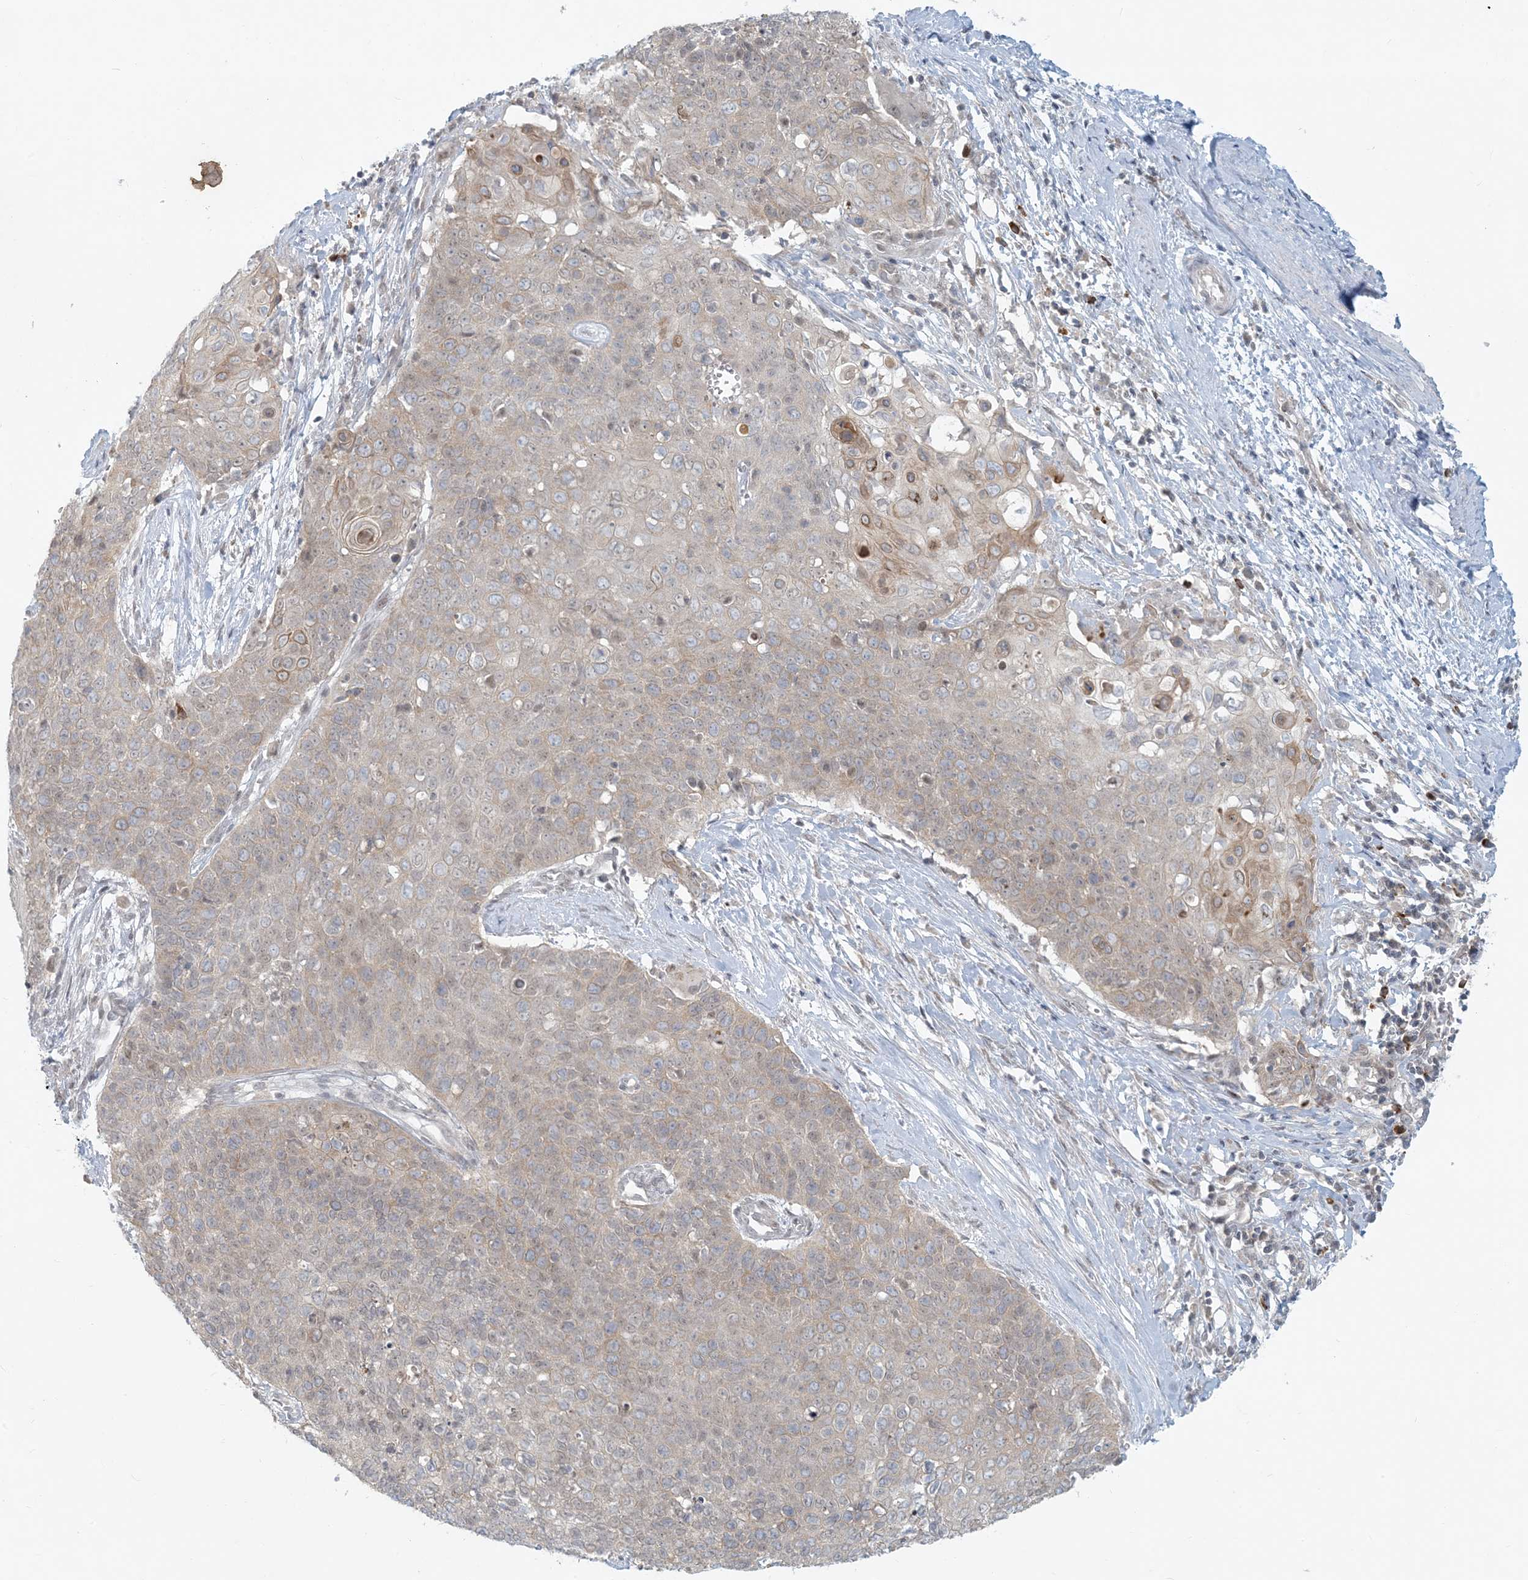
{"staining": {"intensity": "weak", "quantity": "25%-75%", "location": "cytoplasmic/membranous,nuclear"}, "tissue": "cervical cancer", "cell_type": "Tumor cells", "image_type": "cancer", "snomed": [{"axis": "morphology", "description": "Squamous cell carcinoma, NOS"}, {"axis": "topography", "description": "Cervix"}], "caption": "A histopathology image of human cervical squamous cell carcinoma stained for a protein exhibits weak cytoplasmic/membranous and nuclear brown staining in tumor cells.", "gene": "OBI1", "patient": {"sex": "female", "age": 39}}